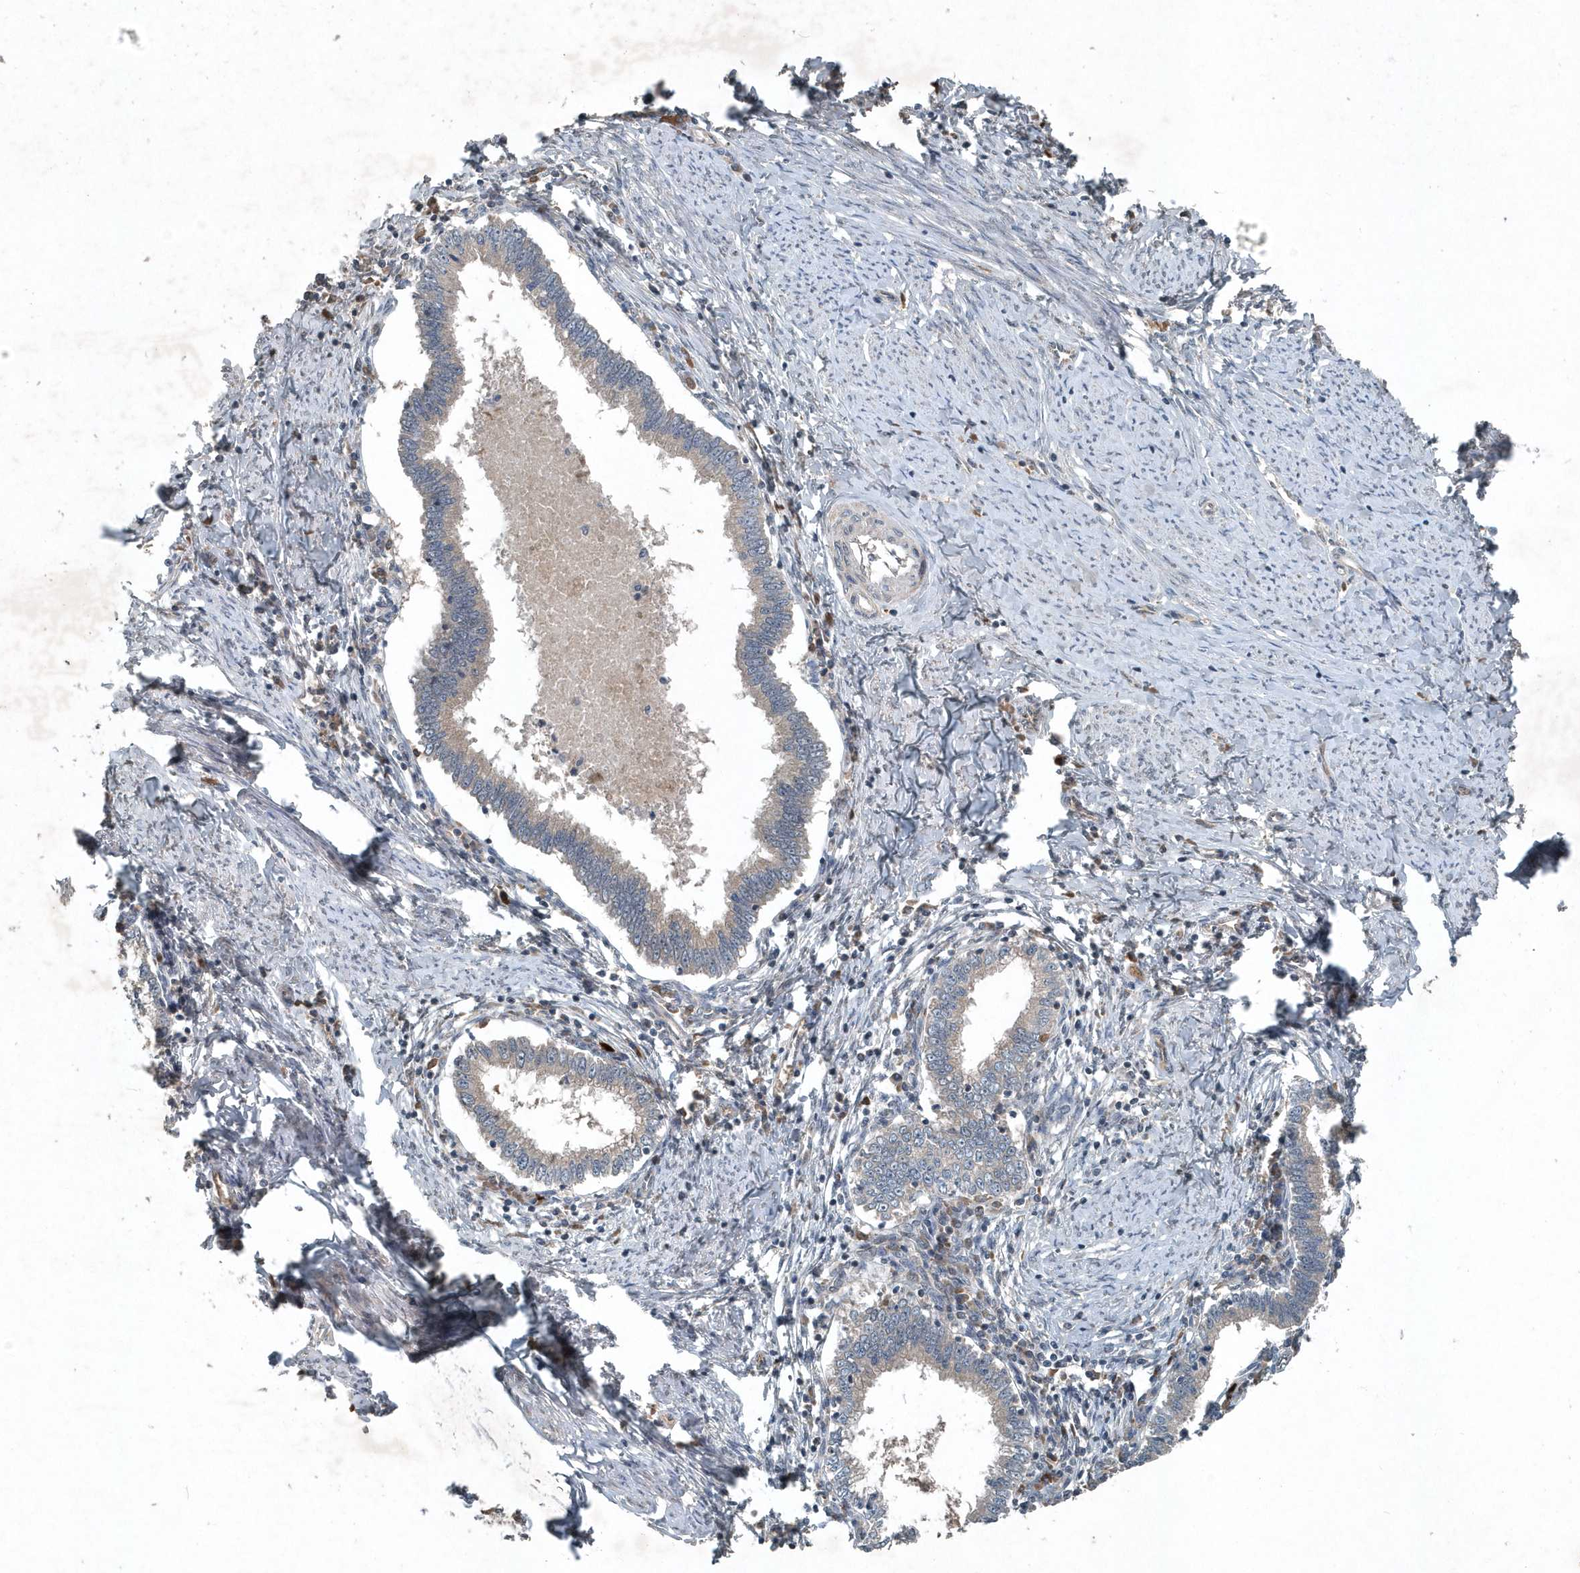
{"staining": {"intensity": "negative", "quantity": "none", "location": "none"}, "tissue": "cervical cancer", "cell_type": "Tumor cells", "image_type": "cancer", "snomed": [{"axis": "morphology", "description": "Adenocarcinoma, NOS"}, {"axis": "topography", "description": "Cervix"}], "caption": "The micrograph exhibits no staining of tumor cells in adenocarcinoma (cervical).", "gene": "SCFD2", "patient": {"sex": "female", "age": 36}}